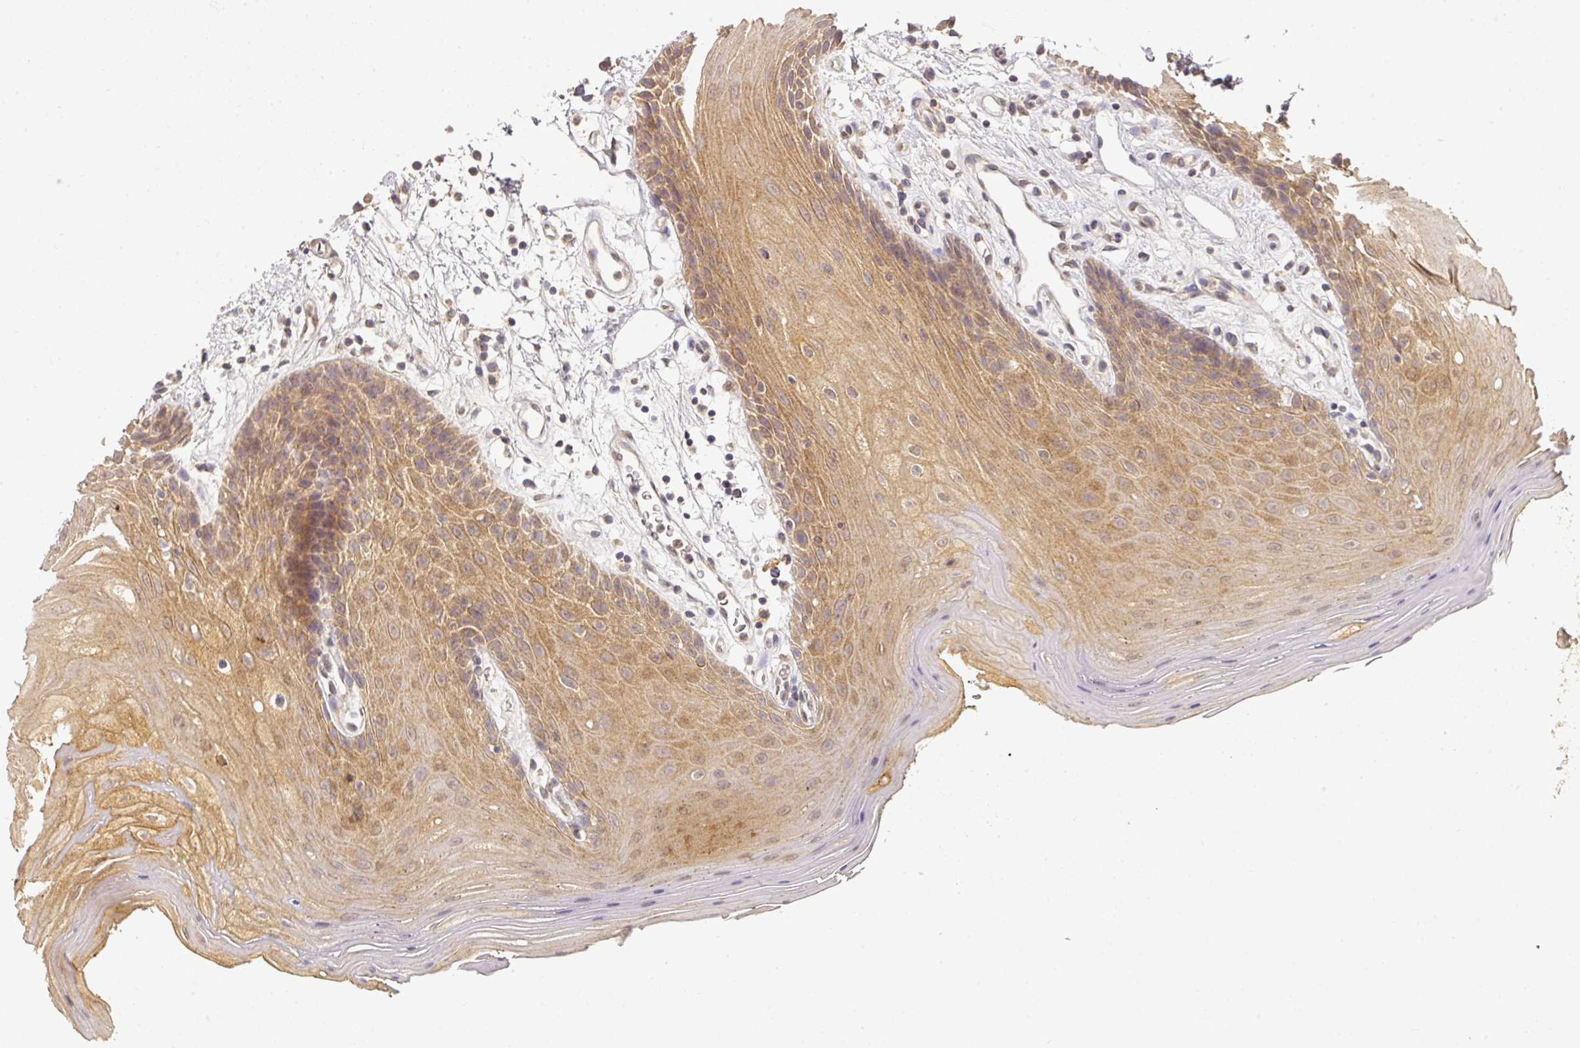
{"staining": {"intensity": "moderate", "quantity": ">75%", "location": "cytoplasmic/membranous"}, "tissue": "oral mucosa", "cell_type": "Squamous epithelial cells", "image_type": "normal", "snomed": [{"axis": "morphology", "description": "Normal tissue, NOS"}, {"axis": "topography", "description": "Oral tissue"}, {"axis": "topography", "description": "Tounge, NOS"}], "caption": "Immunohistochemical staining of normal human oral mucosa shows medium levels of moderate cytoplasmic/membranous positivity in about >75% of squamous epithelial cells.", "gene": "EXTL3", "patient": {"sex": "female", "age": 59}}